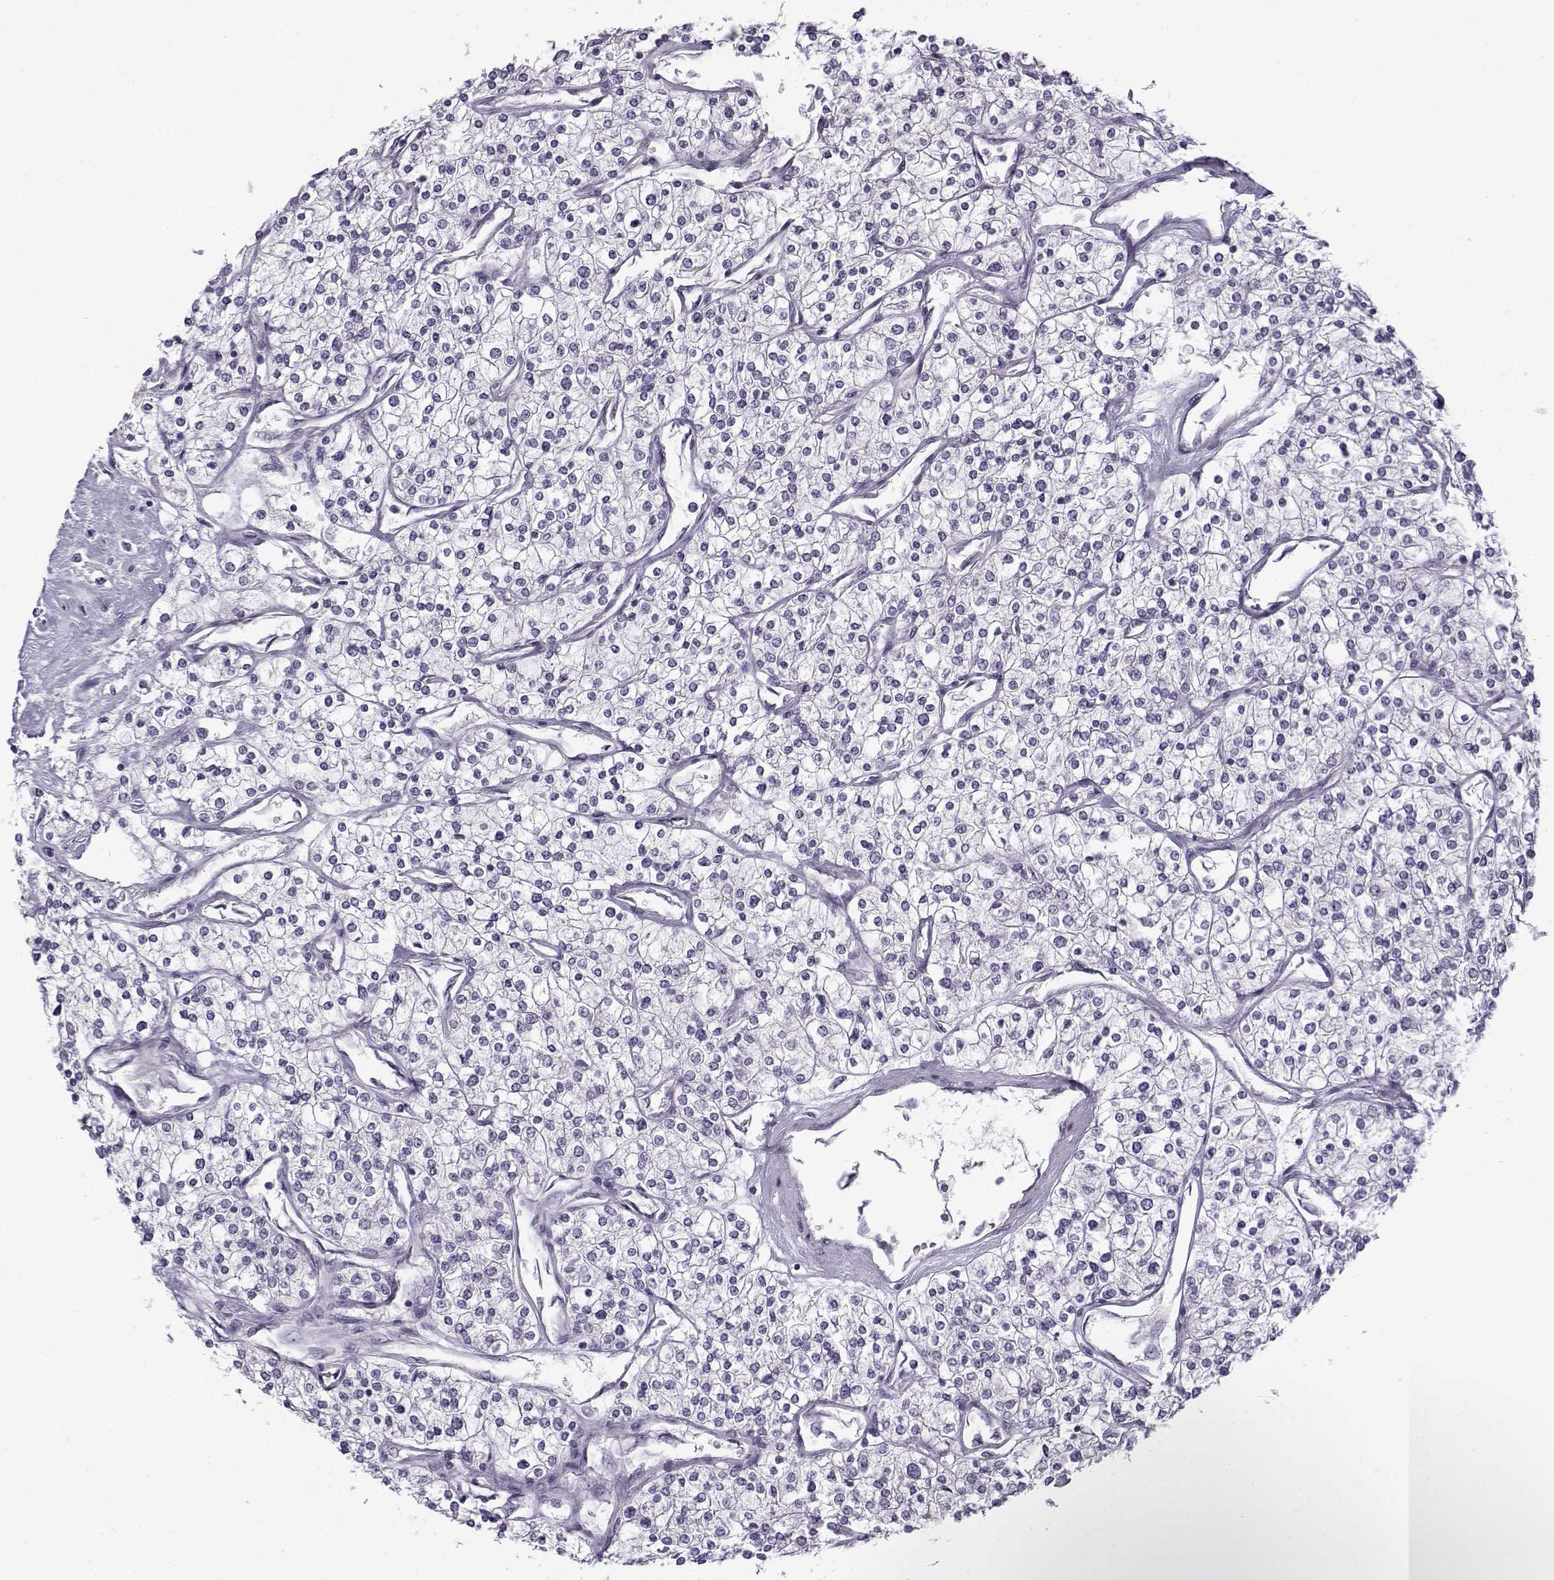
{"staining": {"intensity": "negative", "quantity": "none", "location": "none"}, "tissue": "renal cancer", "cell_type": "Tumor cells", "image_type": "cancer", "snomed": [{"axis": "morphology", "description": "Adenocarcinoma, NOS"}, {"axis": "topography", "description": "Kidney"}], "caption": "An image of renal cancer stained for a protein demonstrates no brown staining in tumor cells. (DAB immunohistochemistry (IHC) with hematoxylin counter stain).", "gene": "TEX55", "patient": {"sex": "male", "age": 80}}